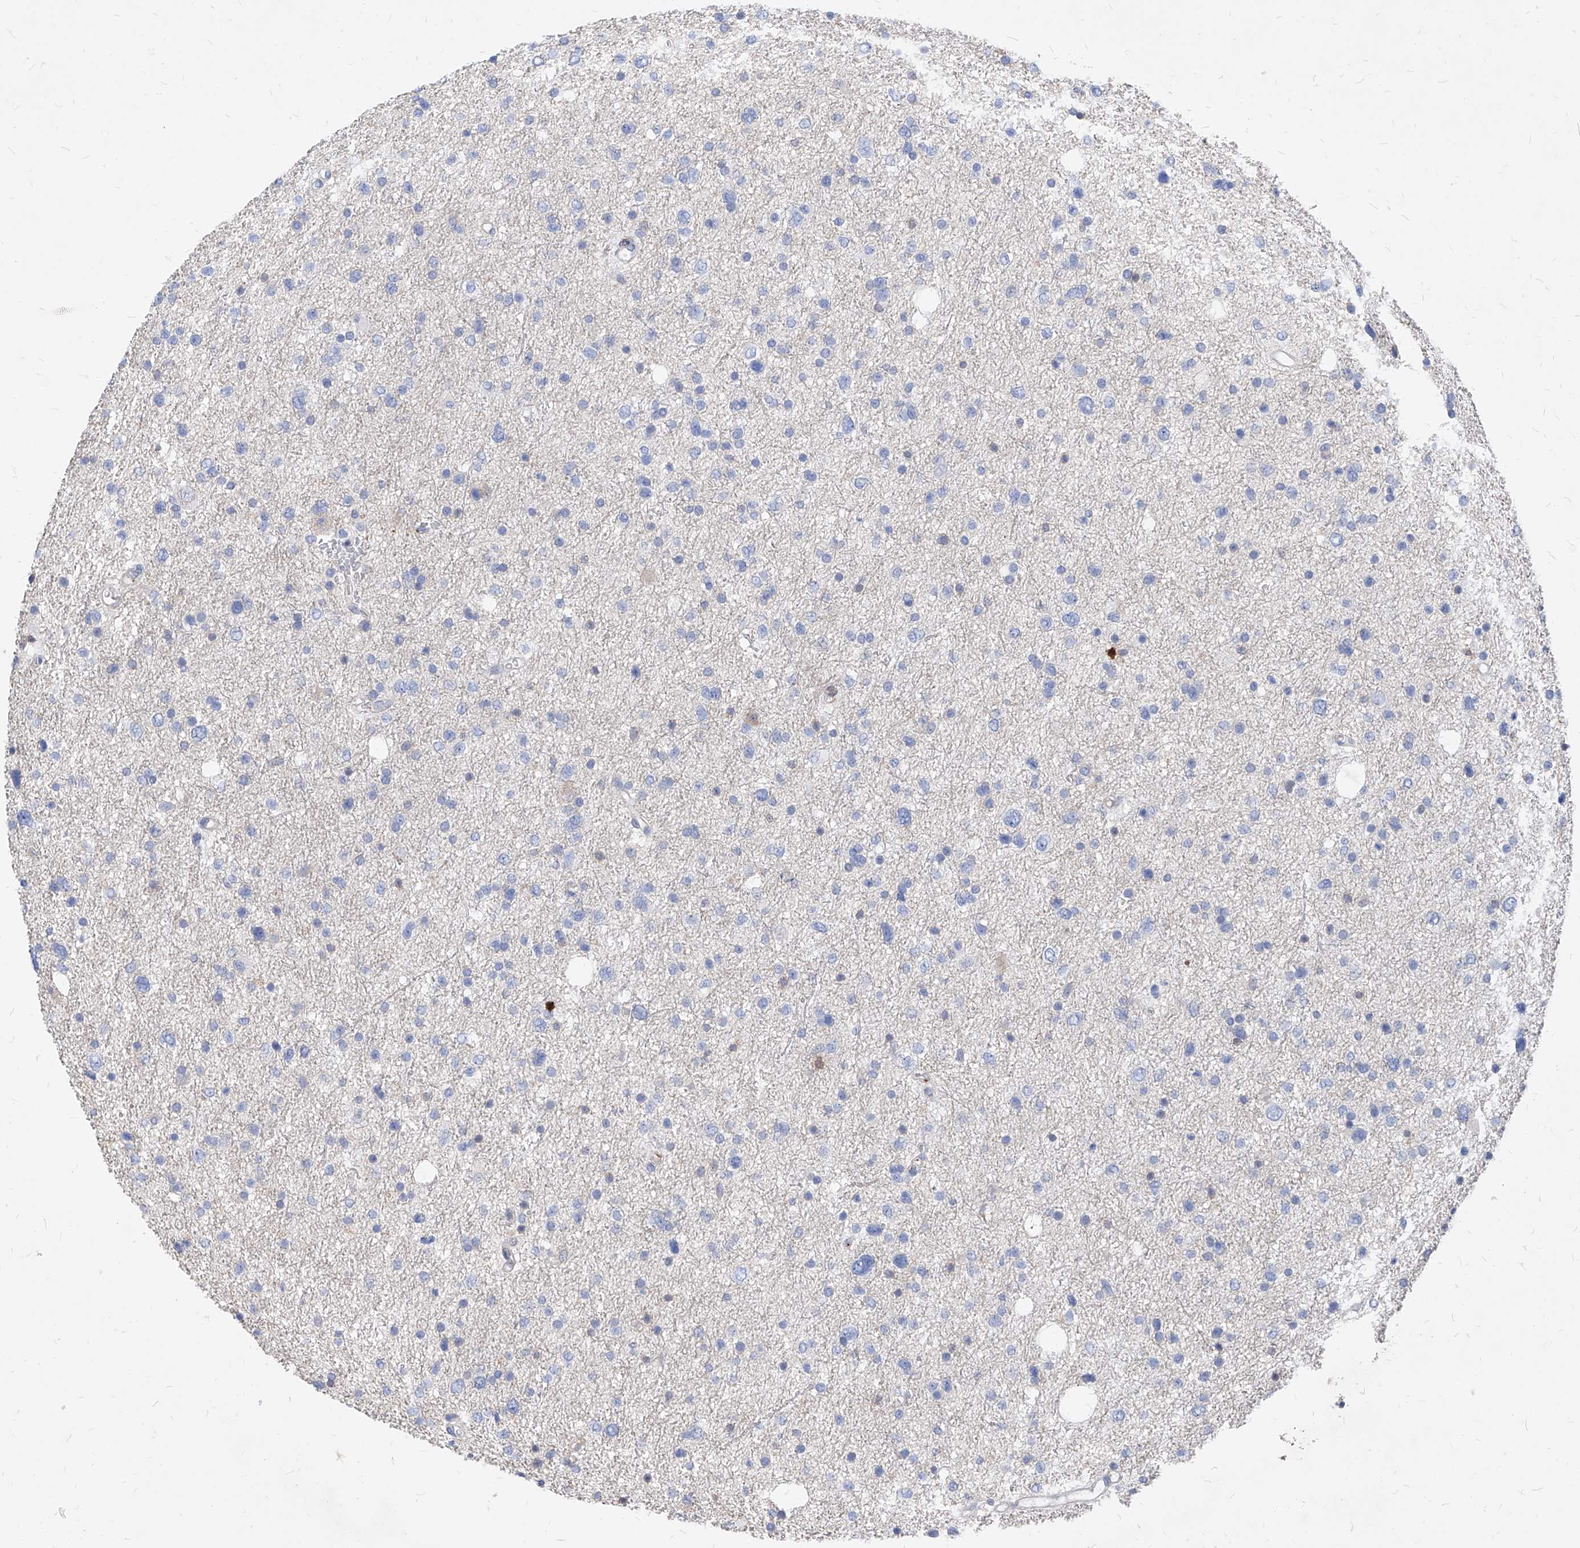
{"staining": {"intensity": "negative", "quantity": "none", "location": "none"}, "tissue": "glioma", "cell_type": "Tumor cells", "image_type": "cancer", "snomed": [{"axis": "morphology", "description": "Glioma, malignant, Low grade"}, {"axis": "topography", "description": "Brain"}], "caption": "This is an immunohistochemistry photomicrograph of low-grade glioma (malignant). There is no staining in tumor cells.", "gene": "ABRACL", "patient": {"sex": "female", "age": 37}}